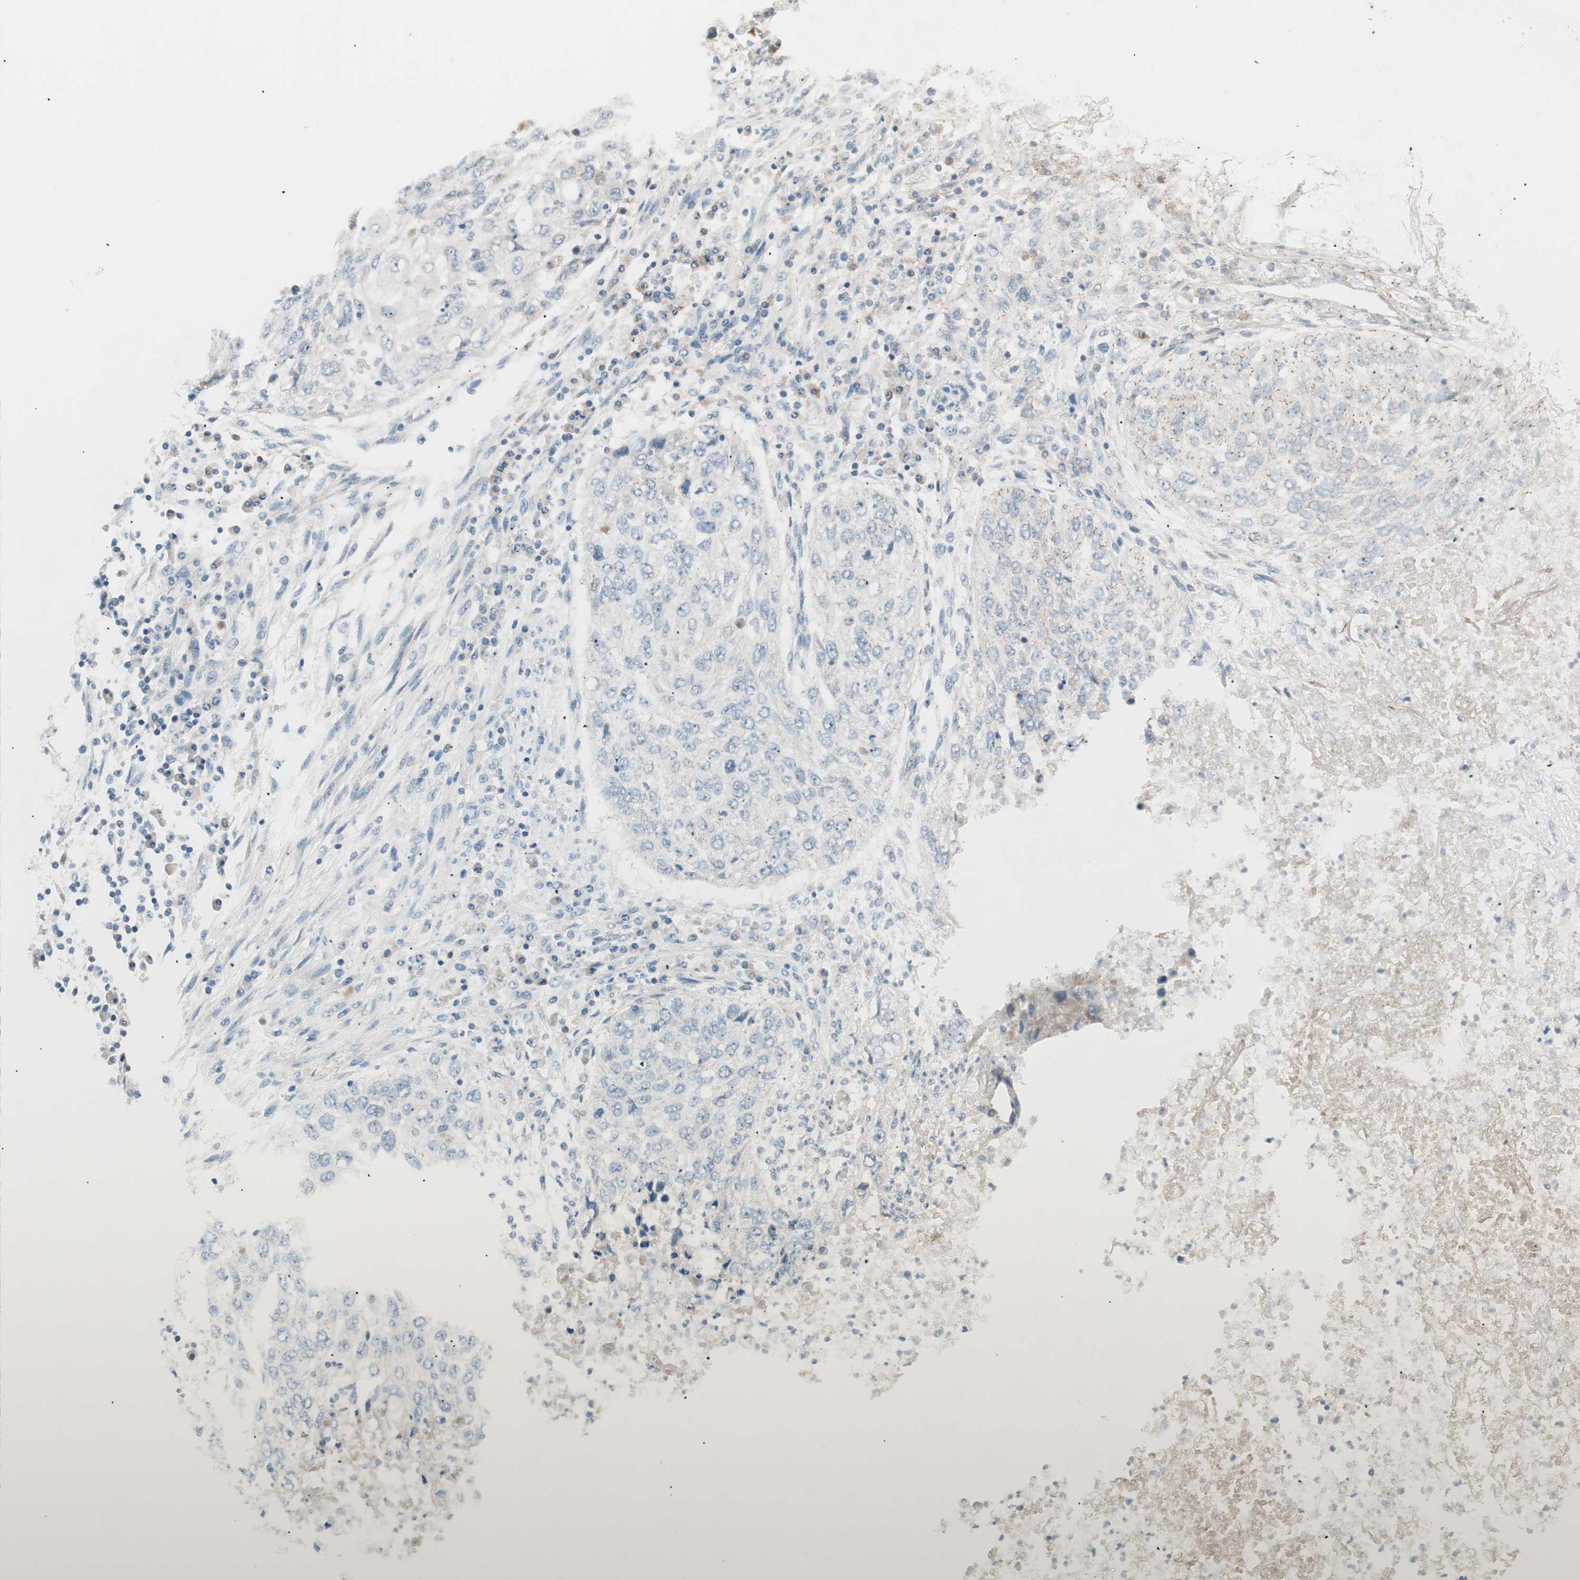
{"staining": {"intensity": "negative", "quantity": "none", "location": "none"}, "tissue": "lung cancer", "cell_type": "Tumor cells", "image_type": "cancer", "snomed": [{"axis": "morphology", "description": "Squamous cell carcinoma, NOS"}, {"axis": "topography", "description": "Lung"}], "caption": "Immunohistochemistry (IHC) of human squamous cell carcinoma (lung) demonstrates no staining in tumor cells.", "gene": "RAD54B", "patient": {"sex": "female", "age": 63}}